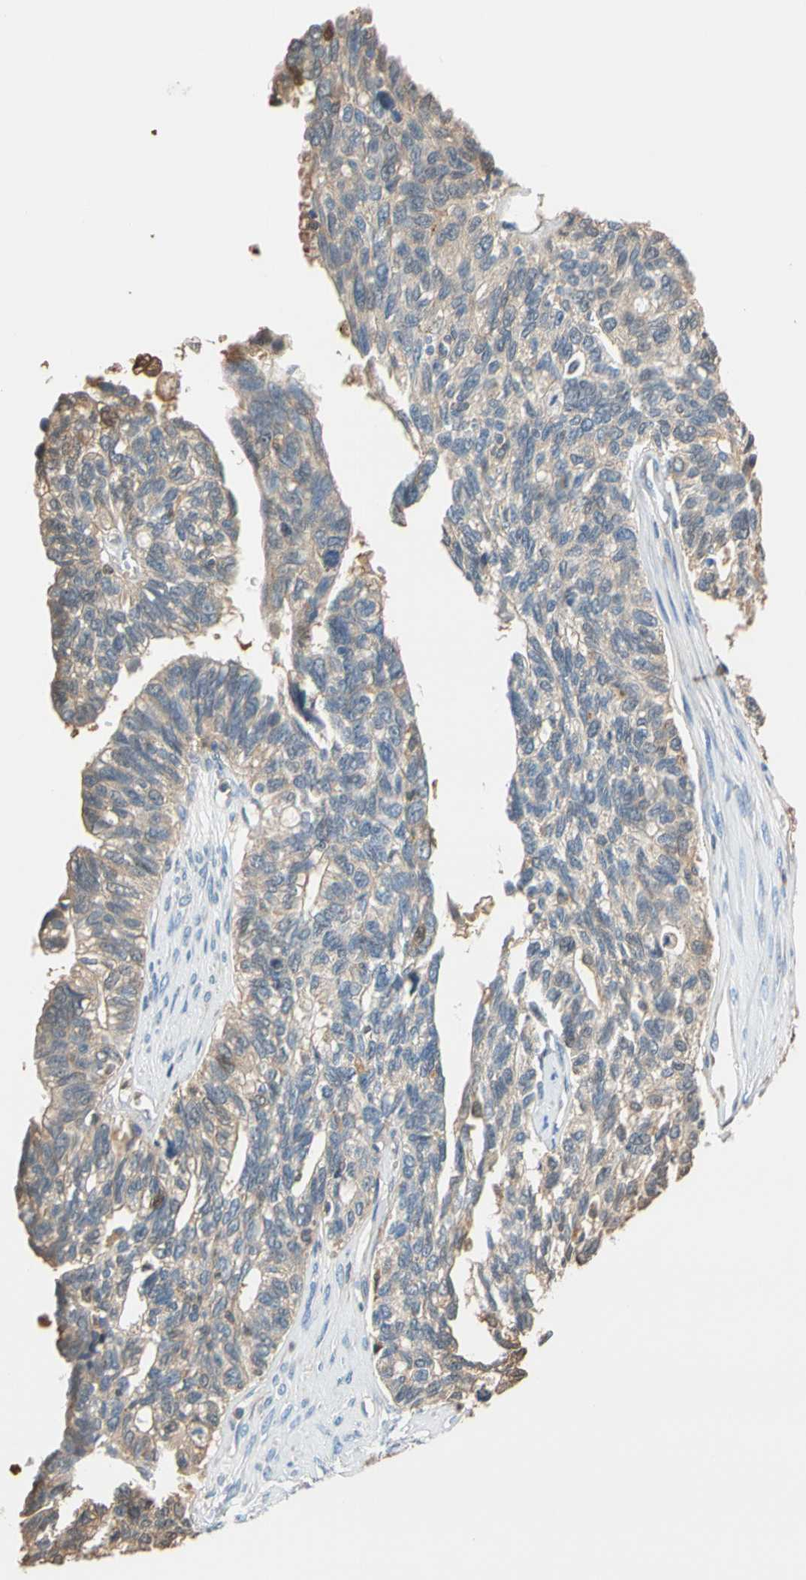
{"staining": {"intensity": "negative", "quantity": "none", "location": "none"}, "tissue": "ovarian cancer", "cell_type": "Tumor cells", "image_type": "cancer", "snomed": [{"axis": "morphology", "description": "Cystadenocarcinoma, serous, NOS"}, {"axis": "topography", "description": "Ovary"}], "caption": "Immunohistochemical staining of ovarian serous cystadenocarcinoma reveals no significant positivity in tumor cells.", "gene": "GPSM2", "patient": {"sex": "female", "age": 79}}